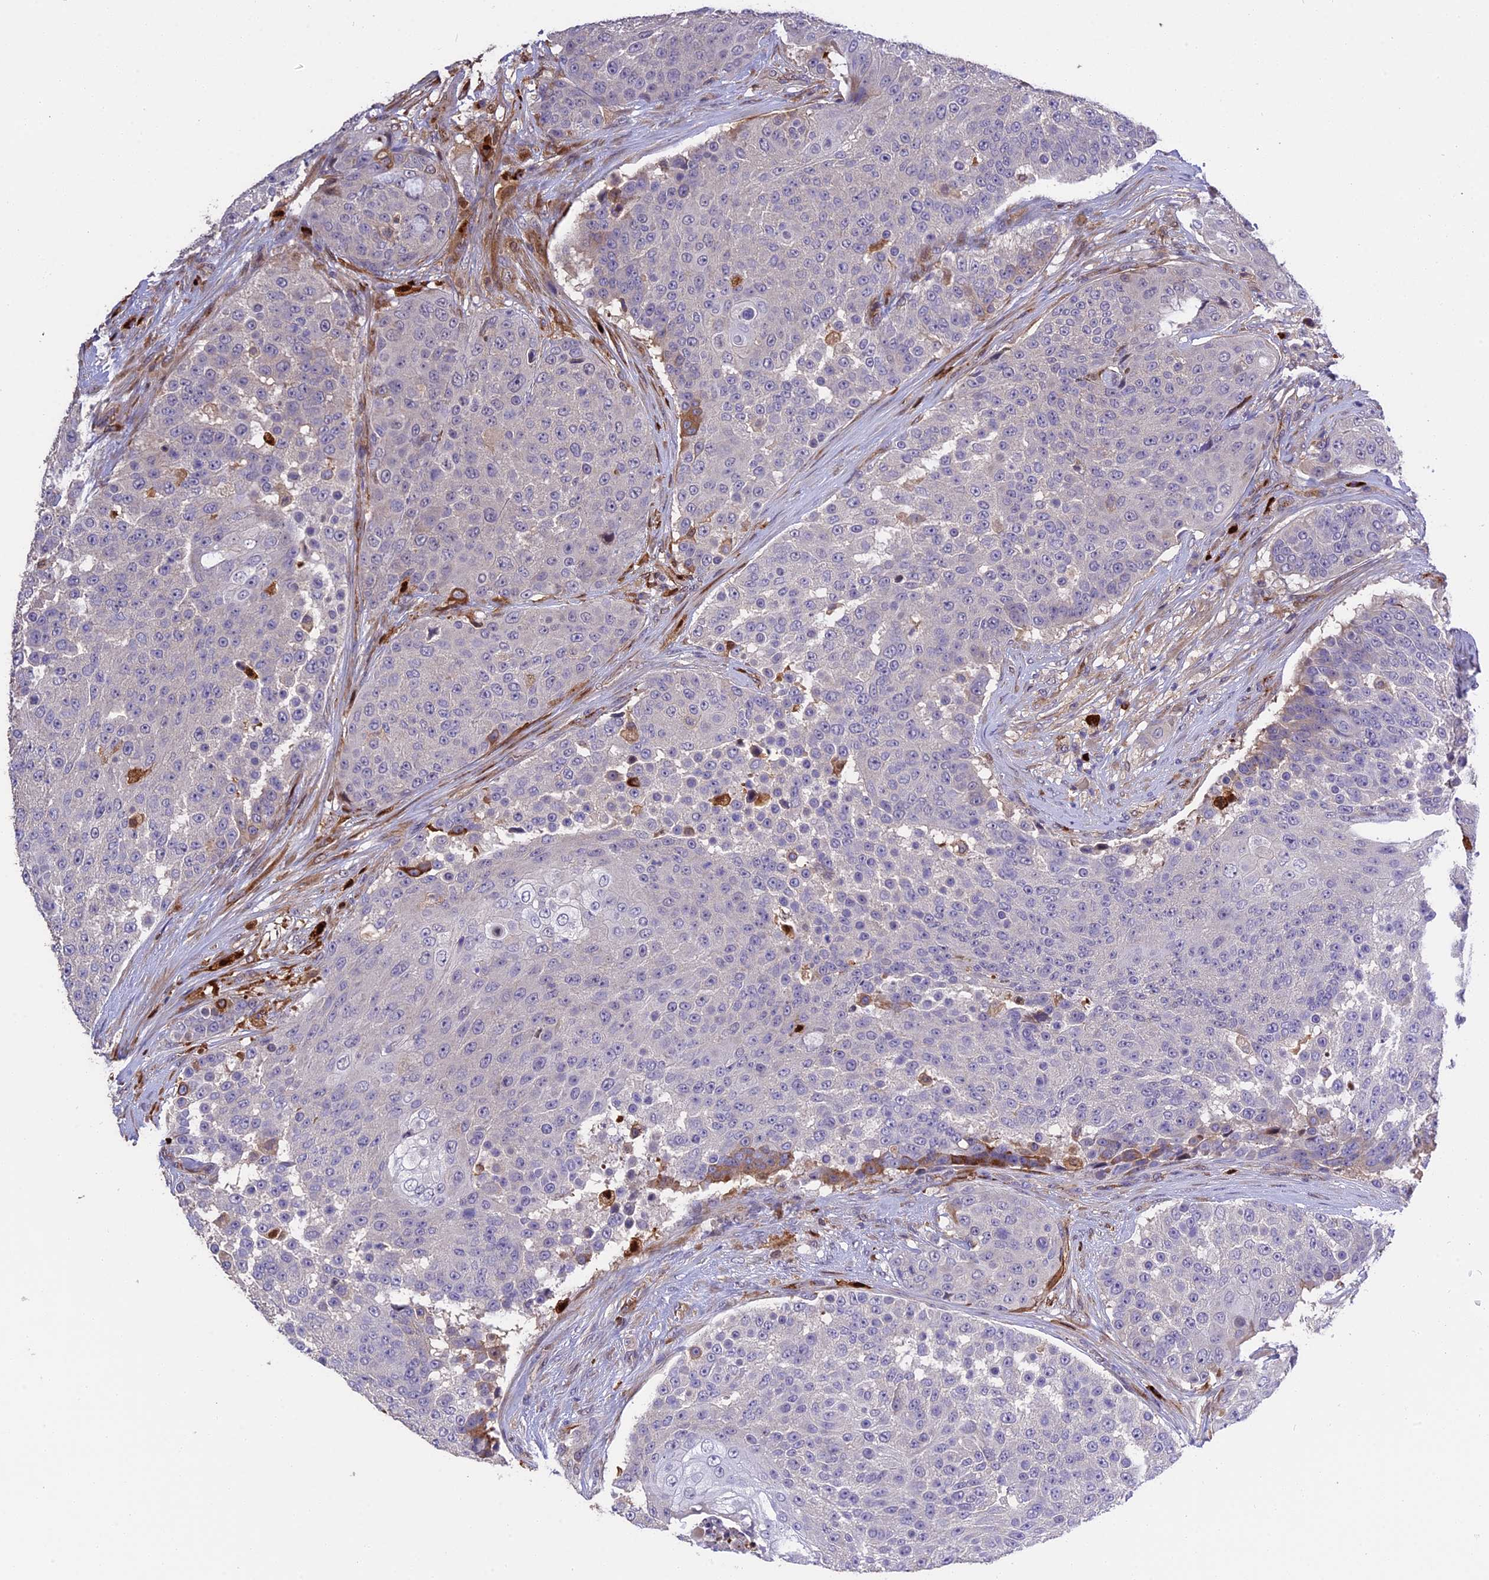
{"staining": {"intensity": "negative", "quantity": "none", "location": "none"}, "tissue": "urothelial cancer", "cell_type": "Tumor cells", "image_type": "cancer", "snomed": [{"axis": "morphology", "description": "Urothelial carcinoma, High grade"}, {"axis": "topography", "description": "Urinary bladder"}], "caption": "A histopathology image of human urothelial cancer is negative for staining in tumor cells.", "gene": "MFSD2A", "patient": {"sex": "female", "age": 63}}